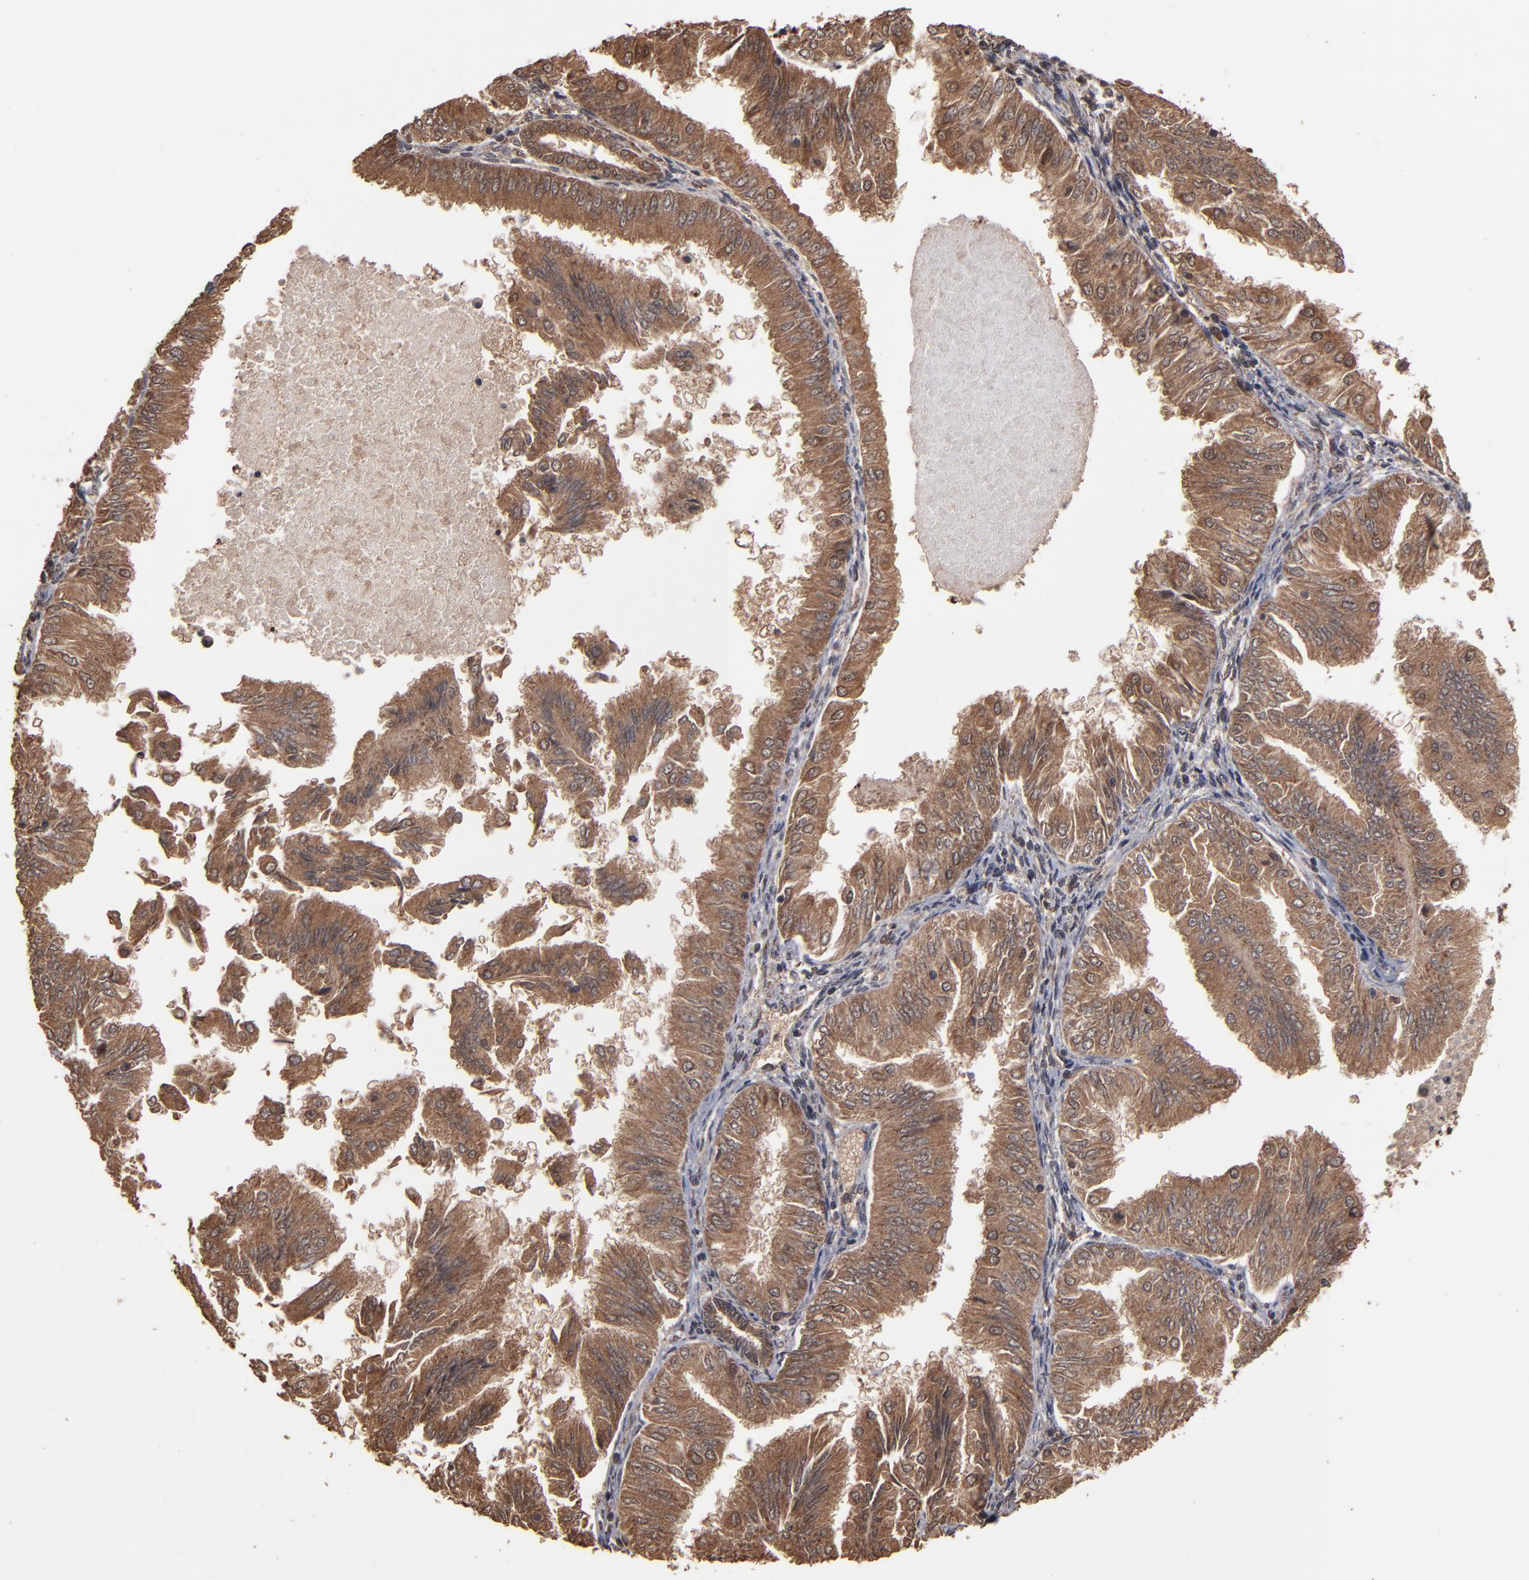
{"staining": {"intensity": "strong", "quantity": ">75%", "location": "cytoplasmic/membranous,nuclear"}, "tissue": "endometrial cancer", "cell_type": "Tumor cells", "image_type": "cancer", "snomed": [{"axis": "morphology", "description": "Adenocarcinoma, NOS"}, {"axis": "topography", "description": "Endometrium"}], "caption": "Tumor cells show high levels of strong cytoplasmic/membranous and nuclear staining in about >75% of cells in adenocarcinoma (endometrial). (DAB (3,3'-diaminobenzidine) IHC, brown staining for protein, blue staining for nuclei).", "gene": "NXF2B", "patient": {"sex": "female", "age": 53}}